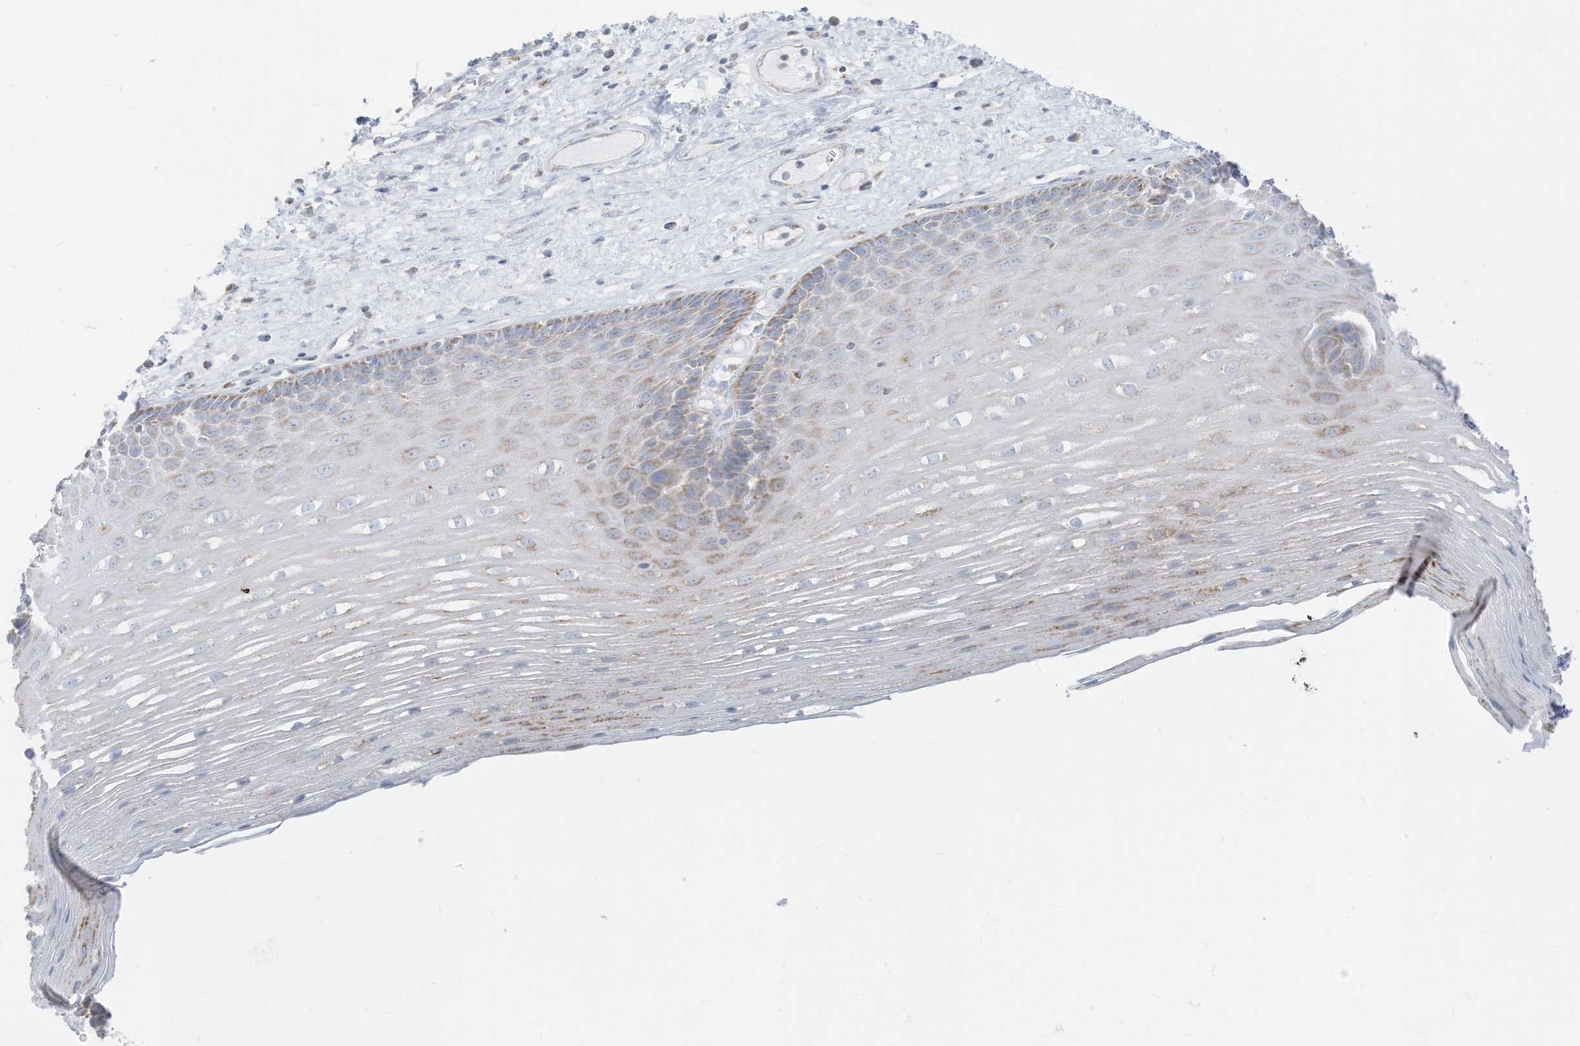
{"staining": {"intensity": "moderate", "quantity": "25%-75%", "location": "cytoplasmic/membranous"}, "tissue": "esophagus", "cell_type": "Squamous epithelial cells", "image_type": "normal", "snomed": [{"axis": "morphology", "description": "Normal tissue, NOS"}, {"axis": "topography", "description": "Esophagus"}], "caption": "Immunohistochemical staining of normal esophagus shows moderate cytoplasmic/membranous protein positivity in approximately 25%-75% of squamous epithelial cells. Nuclei are stained in blue.", "gene": "ETHE1", "patient": {"sex": "male", "age": 62}}